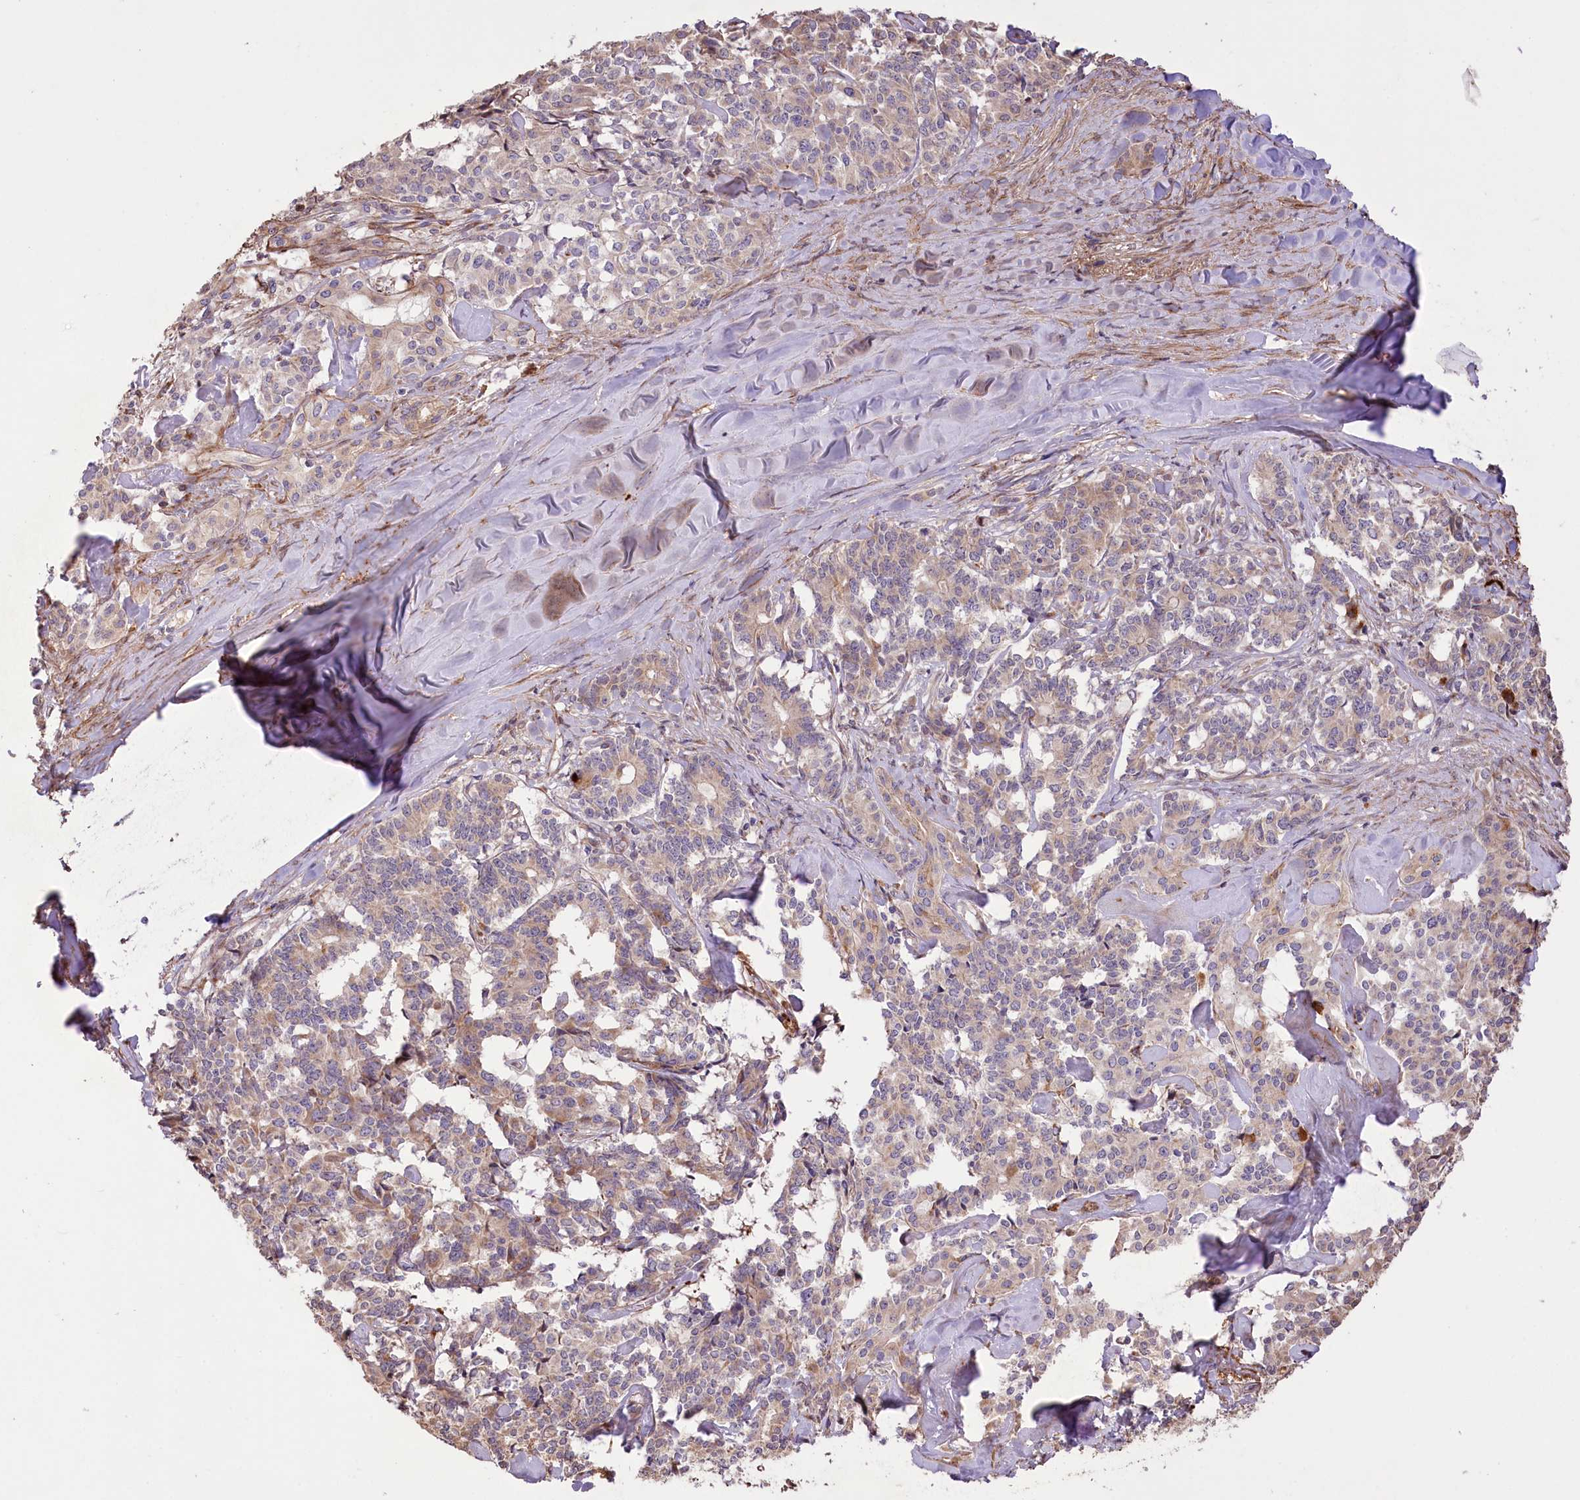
{"staining": {"intensity": "weak", "quantity": "25%-75%", "location": "cytoplasmic/membranous"}, "tissue": "pancreatic cancer", "cell_type": "Tumor cells", "image_type": "cancer", "snomed": [{"axis": "morphology", "description": "Adenocarcinoma, NOS"}, {"axis": "topography", "description": "Pancreas"}], "caption": "Immunohistochemistry of pancreatic adenocarcinoma reveals low levels of weak cytoplasmic/membranous staining in about 25%-75% of tumor cells.", "gene": "RNF24", "patient": {"sex": "female", "age": 74}}